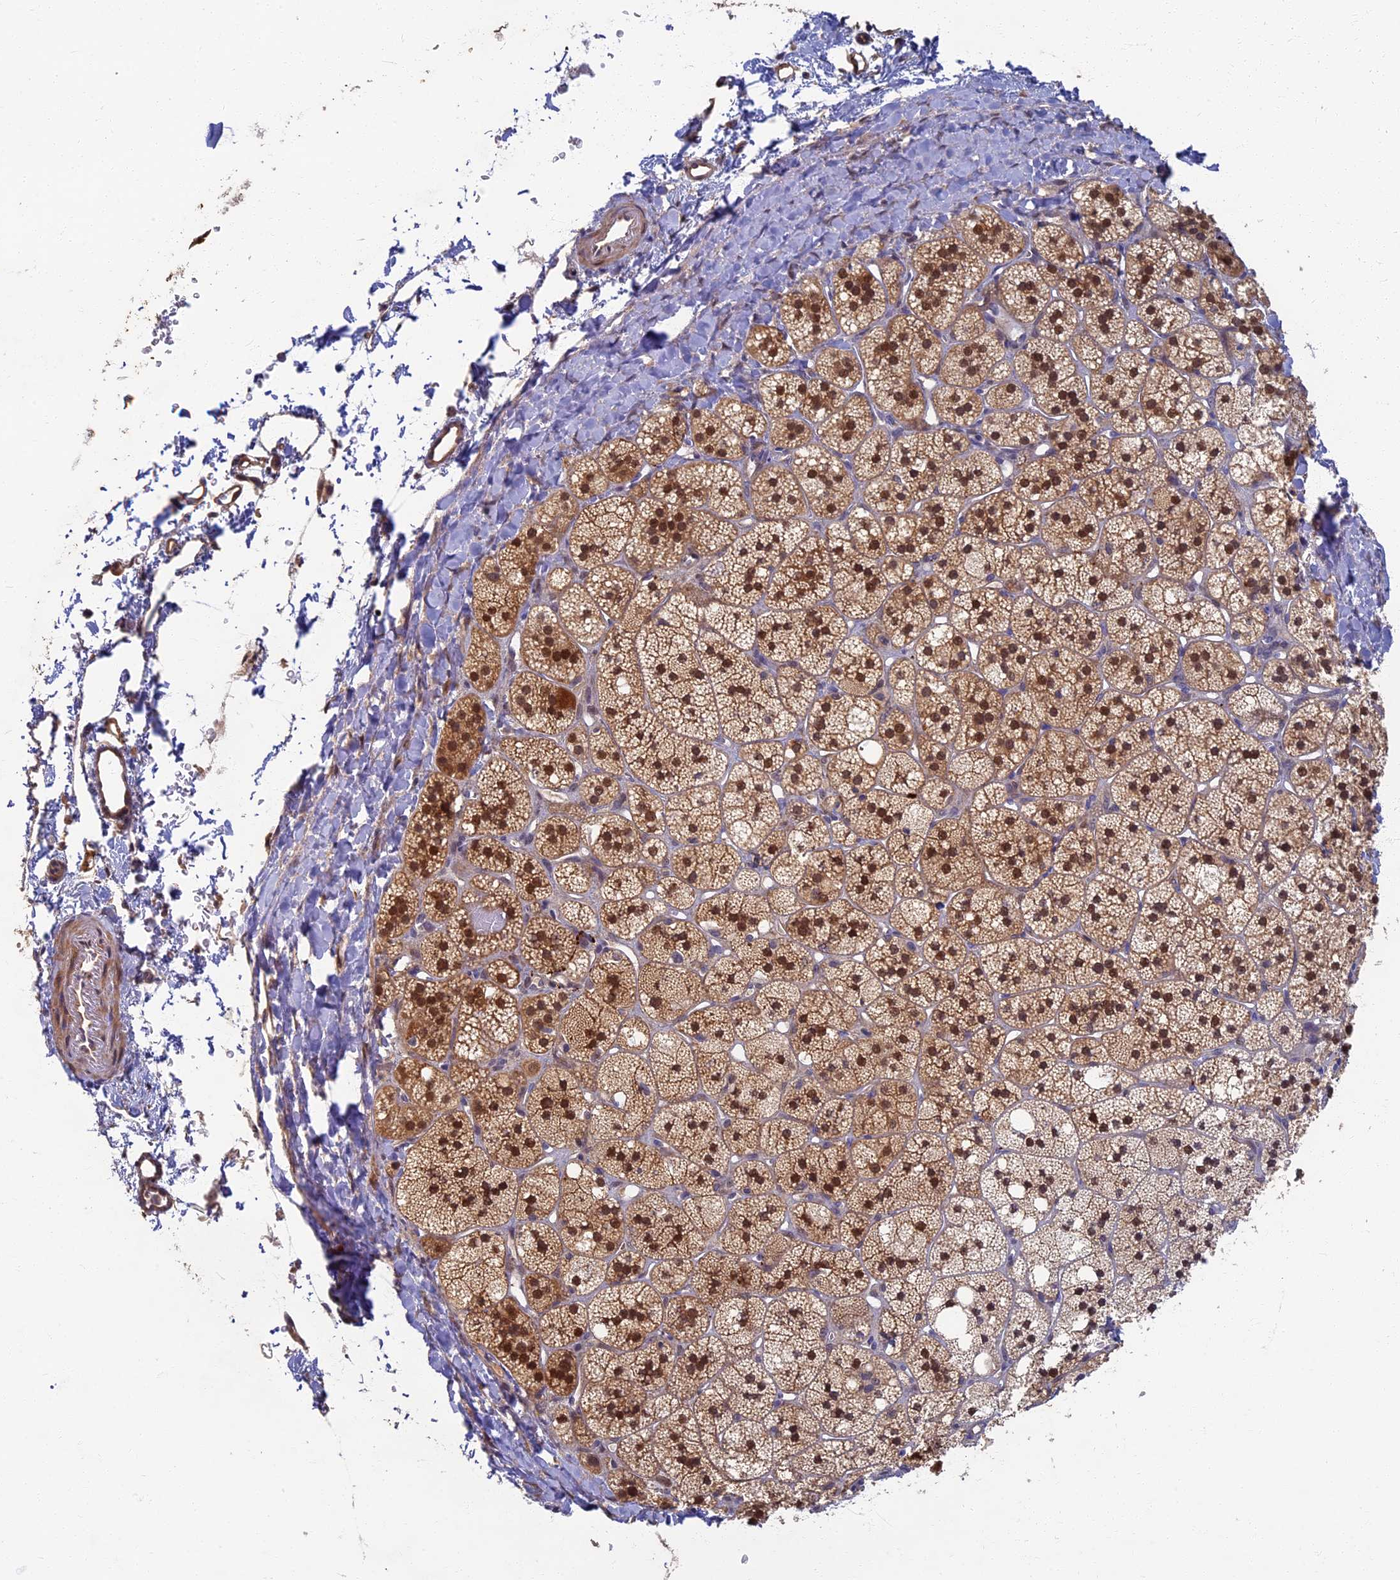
{"staining": {"intensity": "strong", "quantity": ">75%", "location": "cytoplasmic/membranous,nuclear"}, "tissue": "adrenal gland", "cell_type": "Glandular cells", "image_type": "normal", "snomed": [{"axis": "morphology", "description": "Normal tissue, NOS"}, {"axis": "topography", "description": "Adrenal gland"}], "caption": "Protein analysis of unremarkable adrenal gland shows strong cytoplasmic/membranous,nuclear positivity in about >75% of glandular cells.", "gene": "RSPH3", "patient": {"sex": "male", "age": 61}}